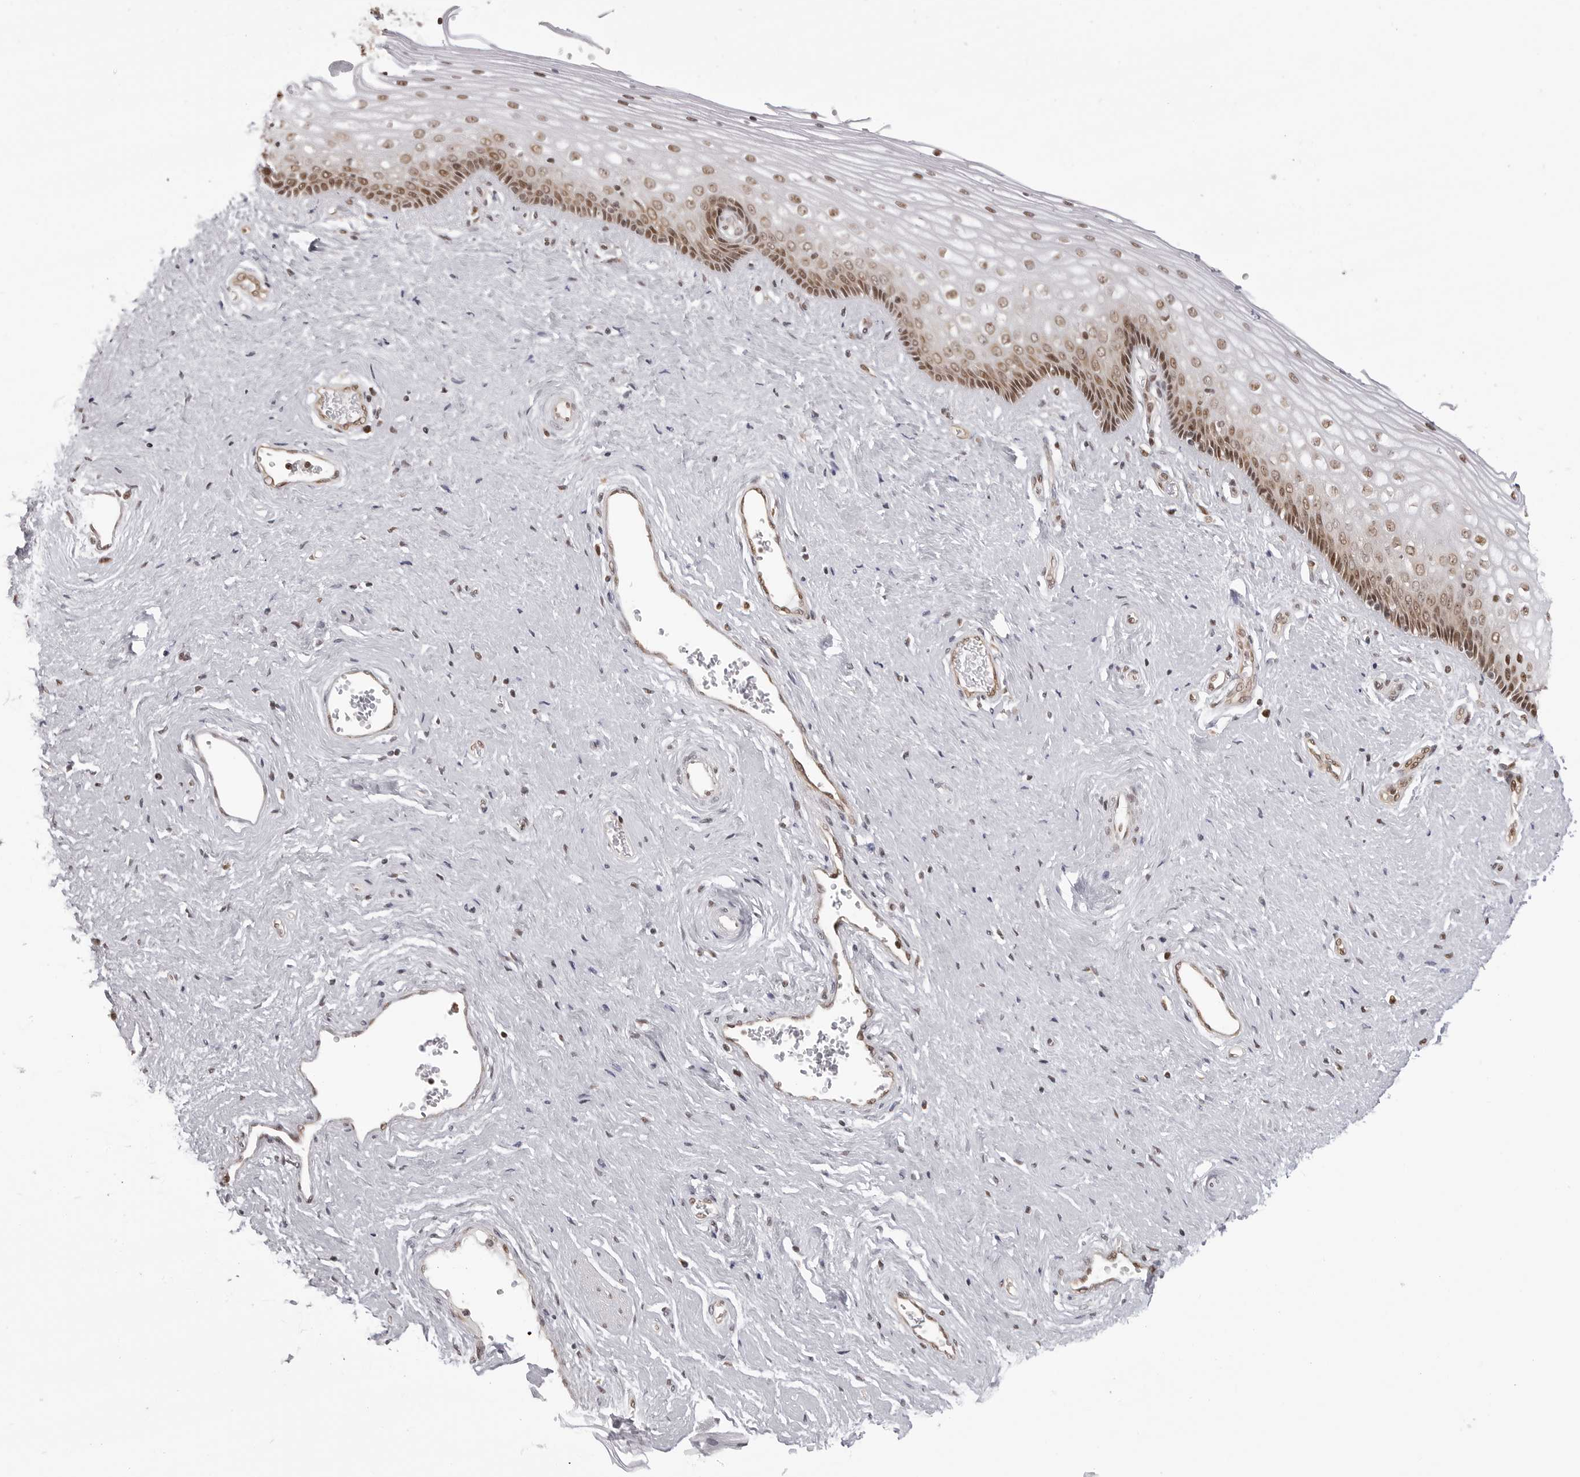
{"staining": {"intensity": "moderate", "quantity": ">75%", "location": "nuclear"}, "tissue": "vagina", "cell_type": "Squamous epithelial cells", "image_type": "normal", "snomed": [{"axis": "morphology", "description": "Normal tissue, NOS"}, {"axis": "topography", "description": "Vagina"}], "caption": "Moderate nuclear positivity is present in about >75% of squamous epithelial cells in normal vagina.", "gene": "PHF3", "patient": {"sex": "female", "age": 46}}